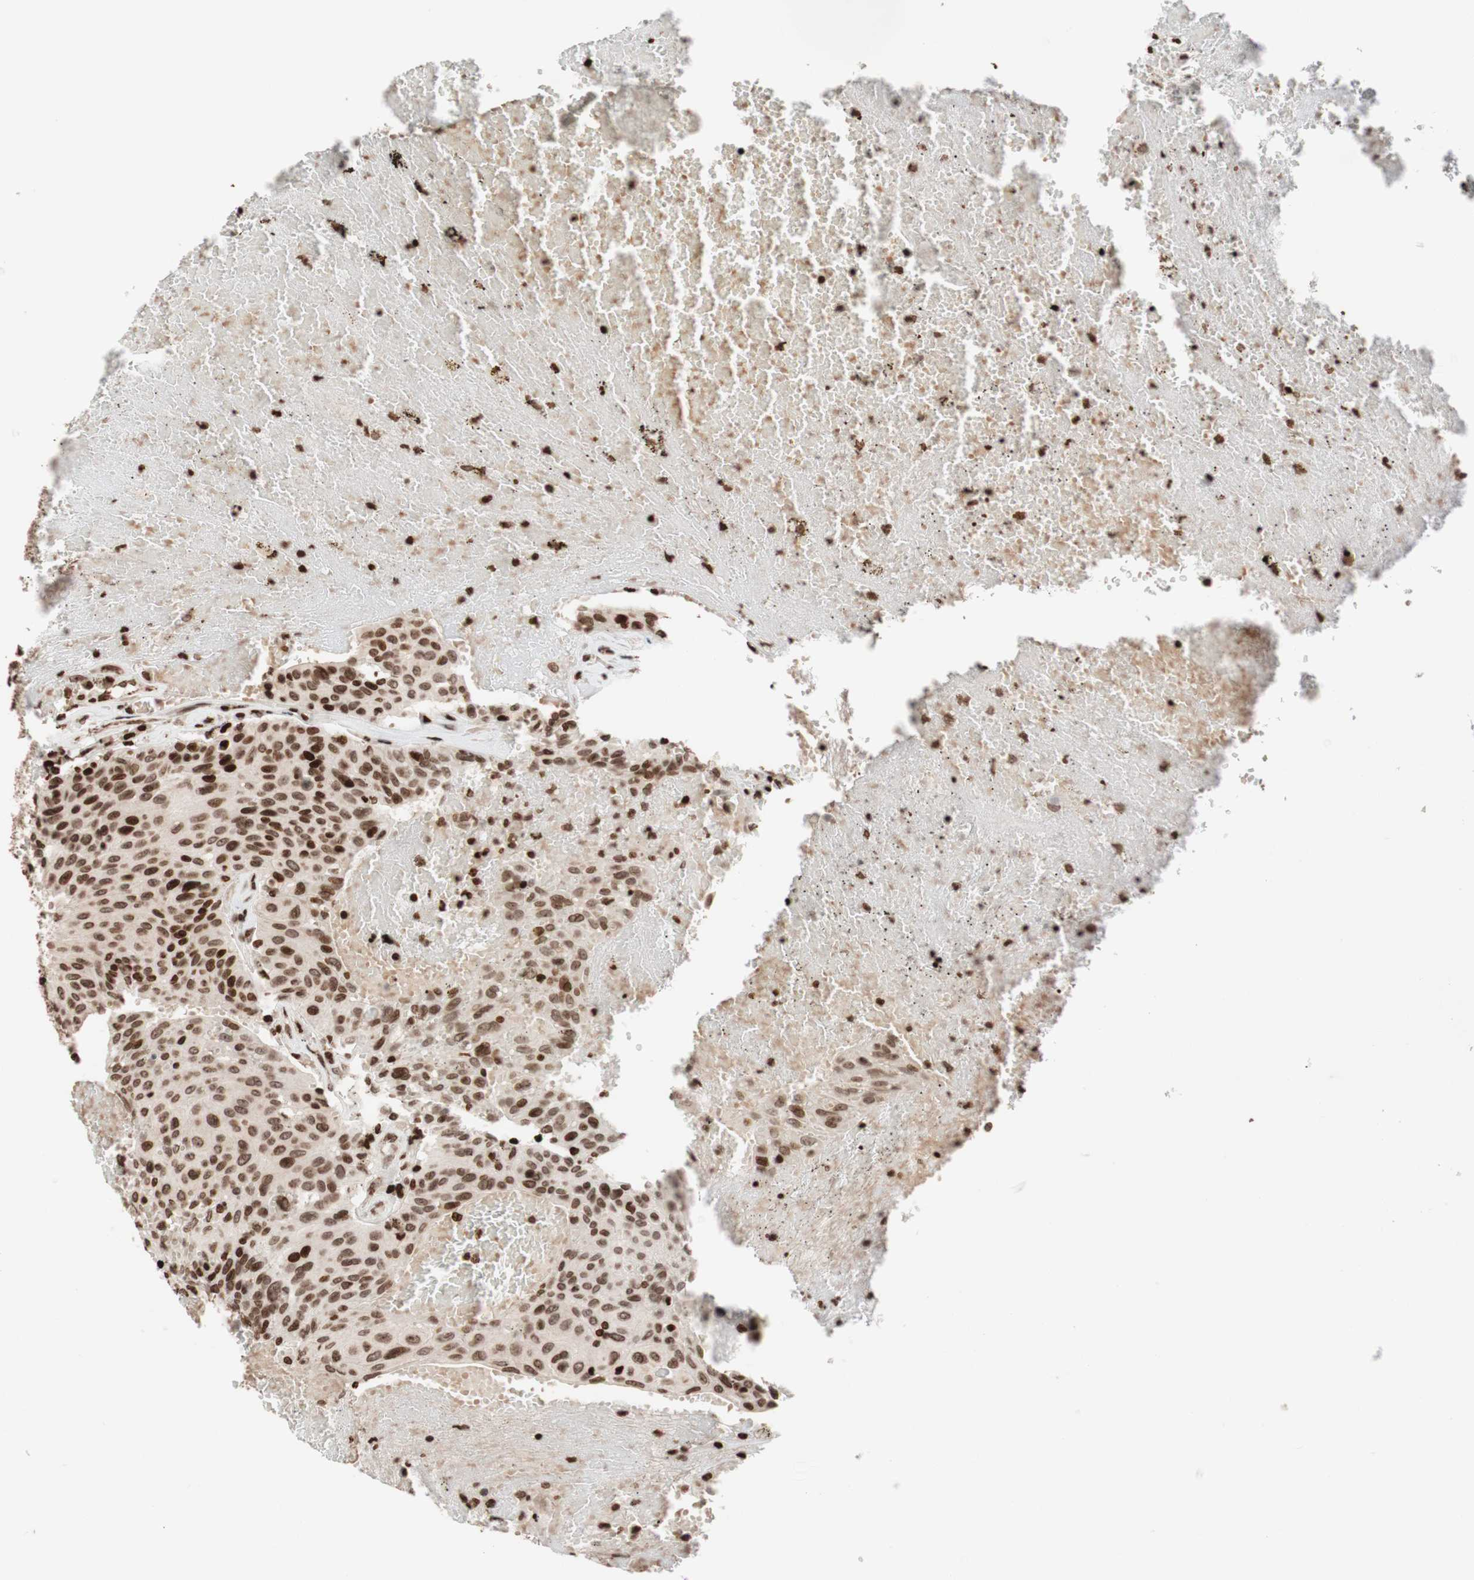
{"staining": {"intensity": "strong", "quantity": ">75%", "location": "nuclear"}, "tissue": "urothelial cancer", "cell_type": "Tumor cells", "image_type": "cancer", "snomed": [{"axis": "morphology", "description": "Urothelial carcinoma, High grade"}, {"axis": "topography", "description": "Urinary bladder"}], "caption": "A brown stain shows strong nuclear positivity of a protein in urothelial cancer tumor cells.", "gene": "NCAPD2", "patient": {"sex": "male", "age": 66}}